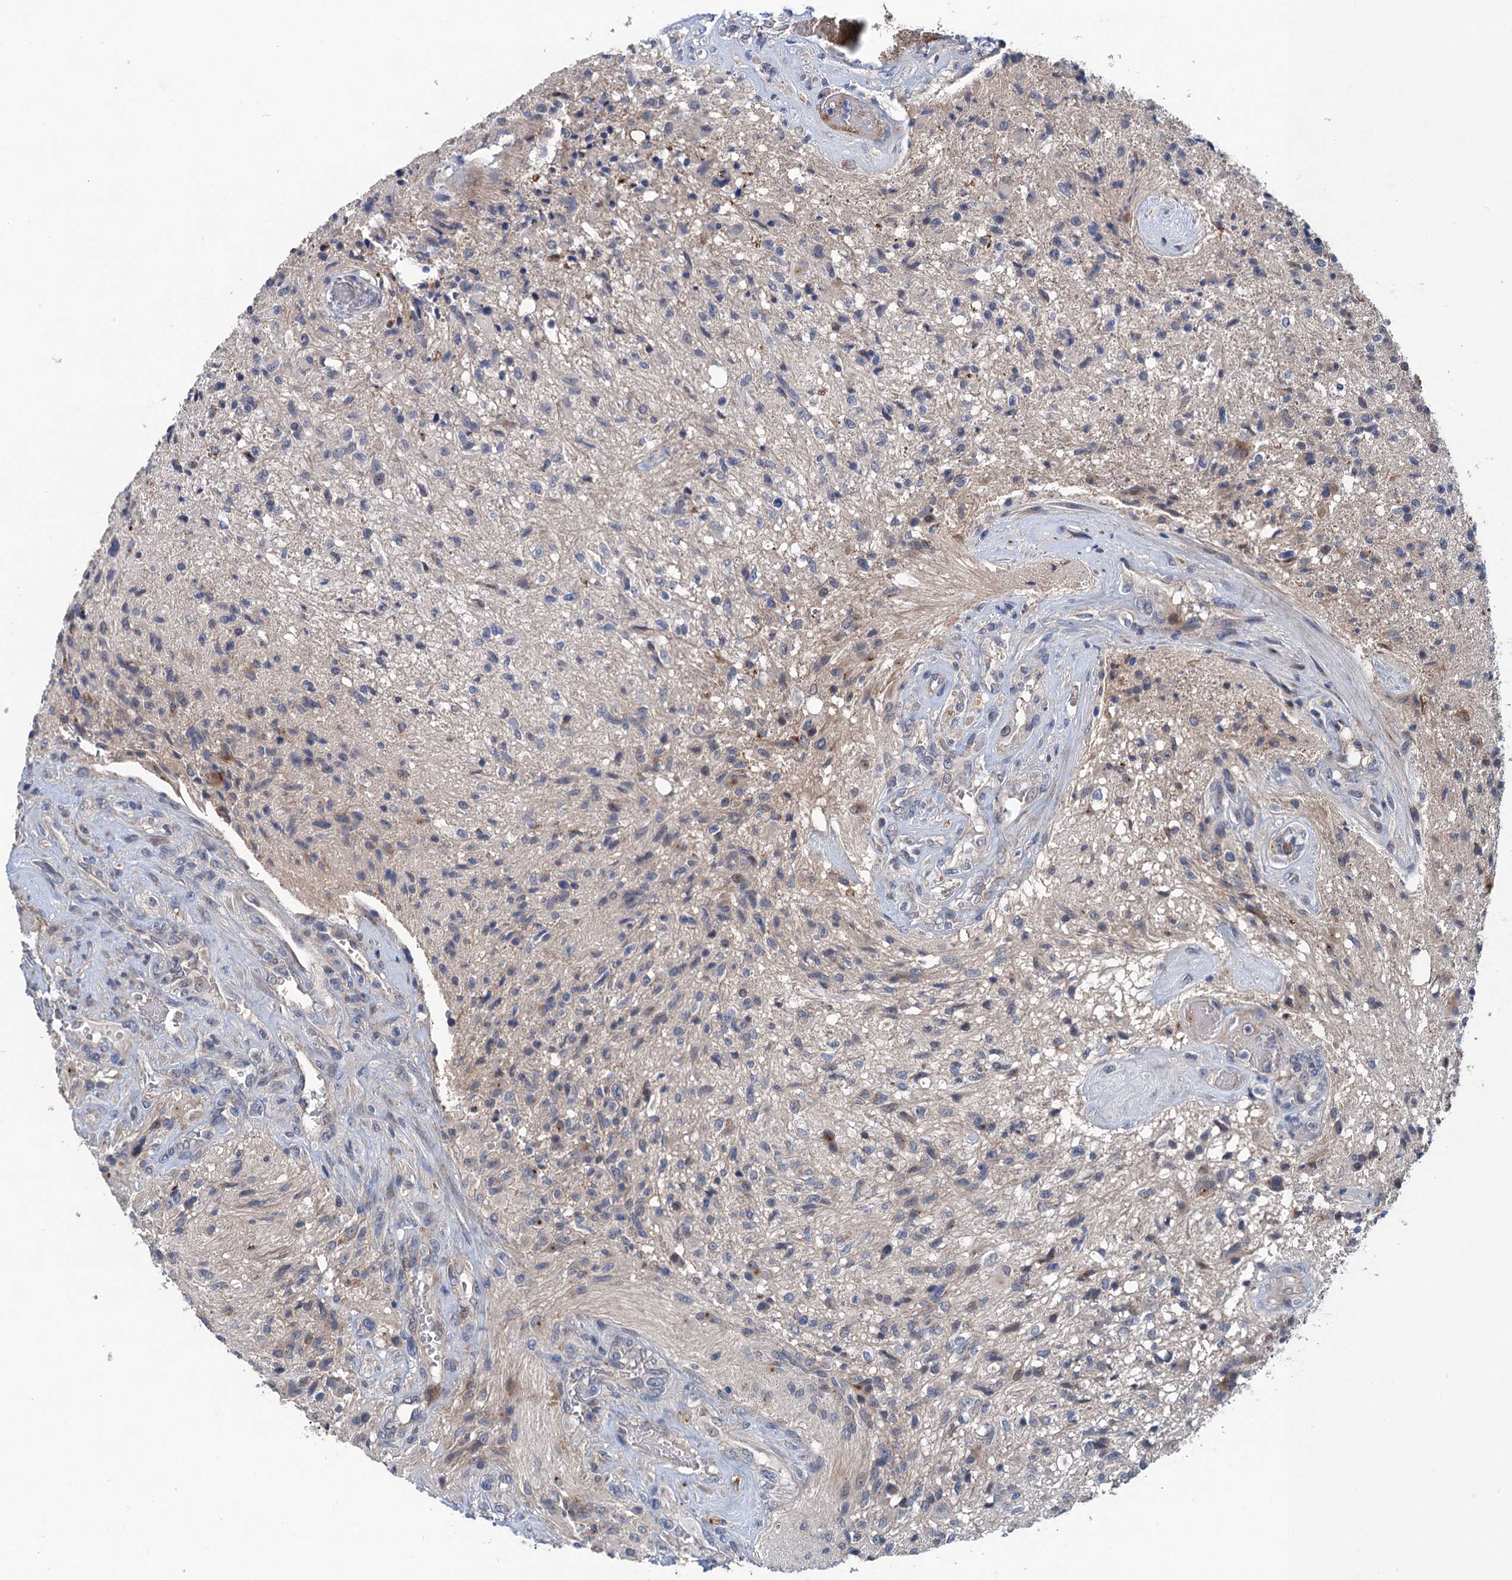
{"staining": {"intensity": "negative", "quantity": "none", "location": "none"}, "tissue": "glioma", "cell_type": "Tumor cells", "image_type": "cancer", "snomed": [{"axis": "morphology", "description": "Glioma, malignant, High grade"}, {"axis": "topography", "description": "Brain"}], "caption": "A high-resolution image shows immunohistochemistry (IHC) staining of glioma, which exhibits no significant expression in tumor cells. The staining was performed using DAB (3,3'-diaminobenzidine) to visualize the protein expression in brown, while the nuclei were stained in blue with hematoxylin (Magnification: 20x).", "gene": "TRAF7", "patient": {"sex": "male", "age": 56}}